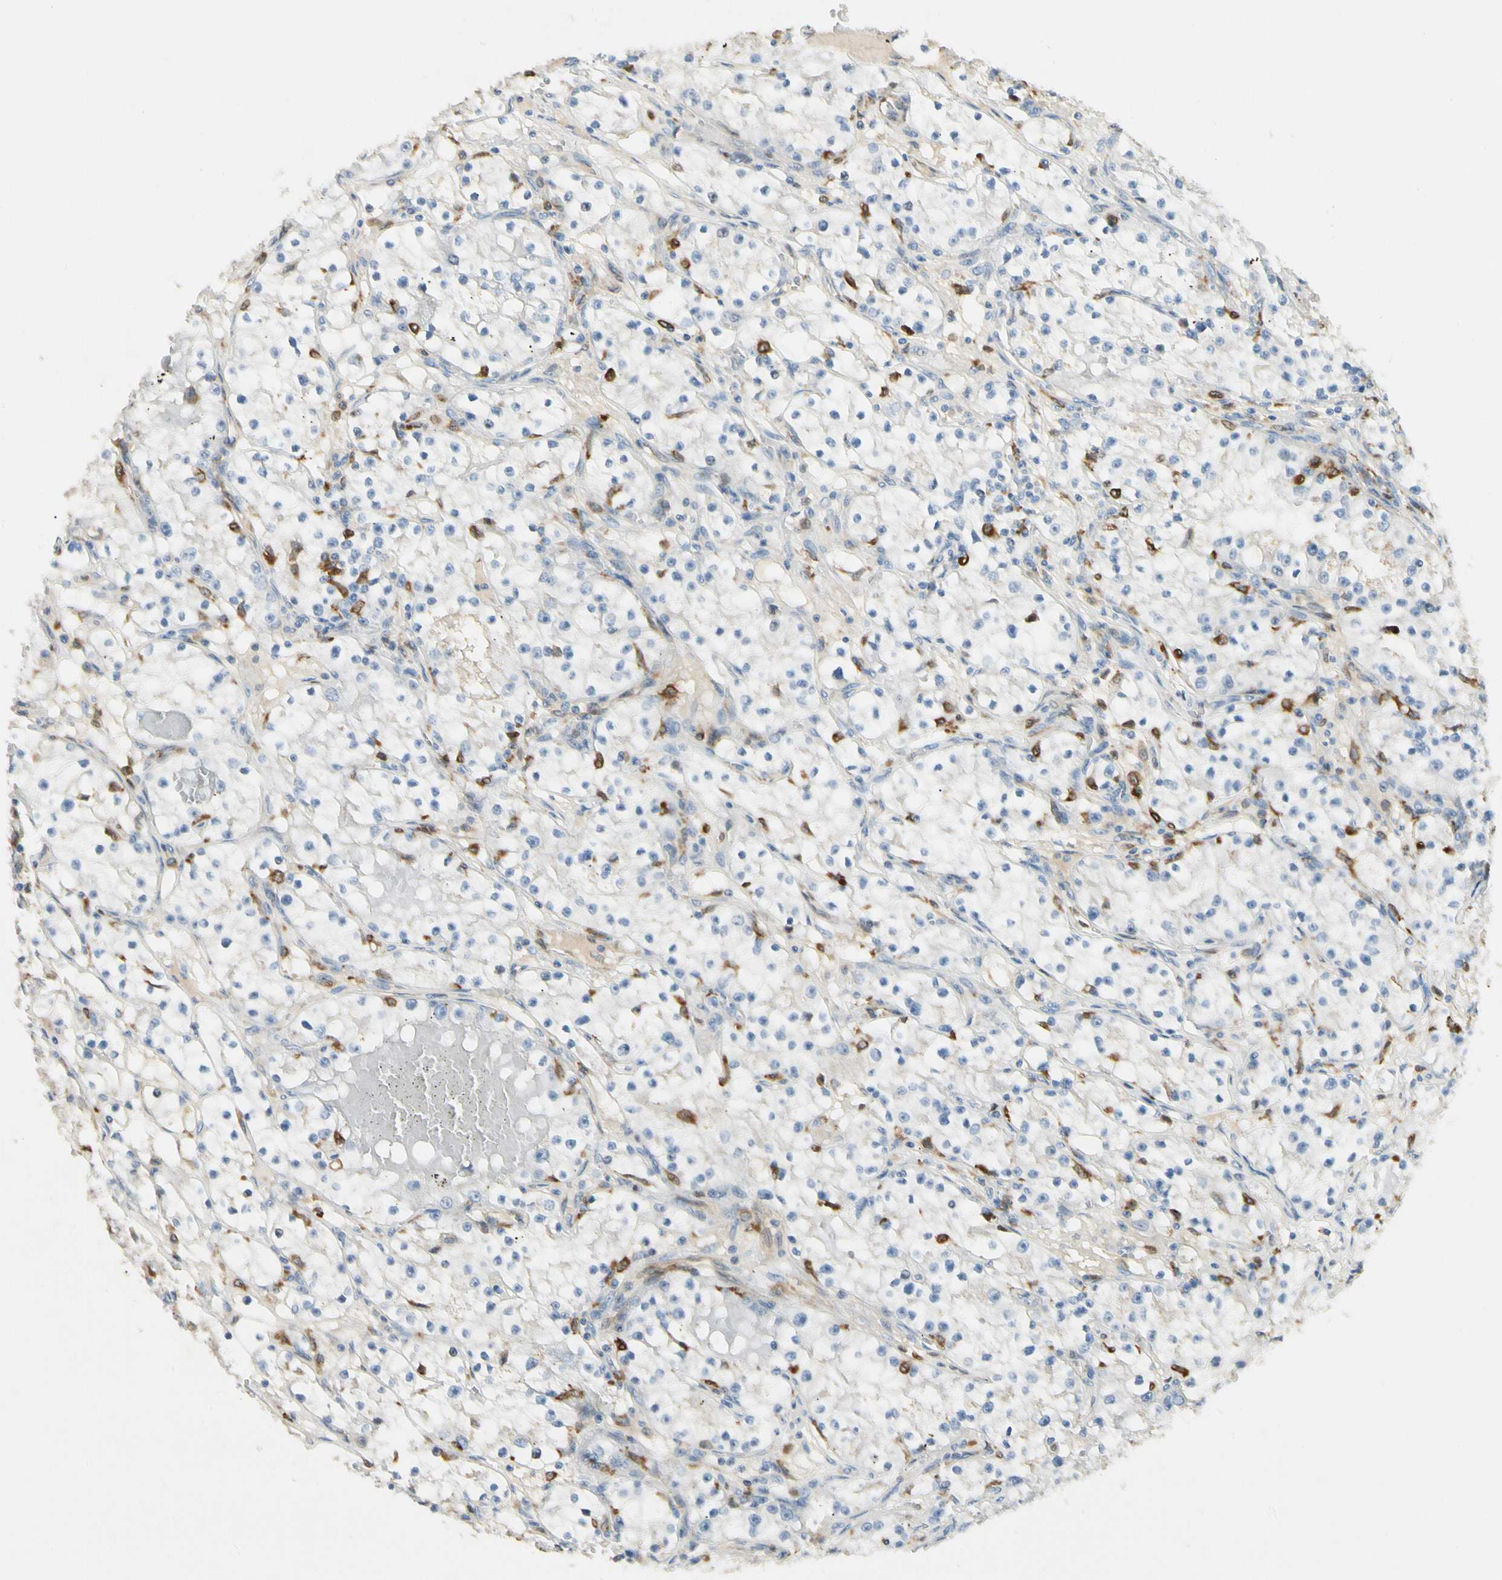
{"staining": {"intensity": "negative", "quantity": "none", "location": "none"}, "tissue": "renal cancer", "cell_type": "Tumor cells", "image_type": "cancer", "snomed": [{"axis": "morphology", "description": "Adenocarcinoma, NOS"}, {"axis": "topography", "description": "Kidney"}], "caption": "Human renal adenocarcinoma stained for a protein using immunohistochemistry (IHC) shows no expression in tumor cells.", "gene": "LPCAT2", "patient": {"sex": "male", "age": 56}}